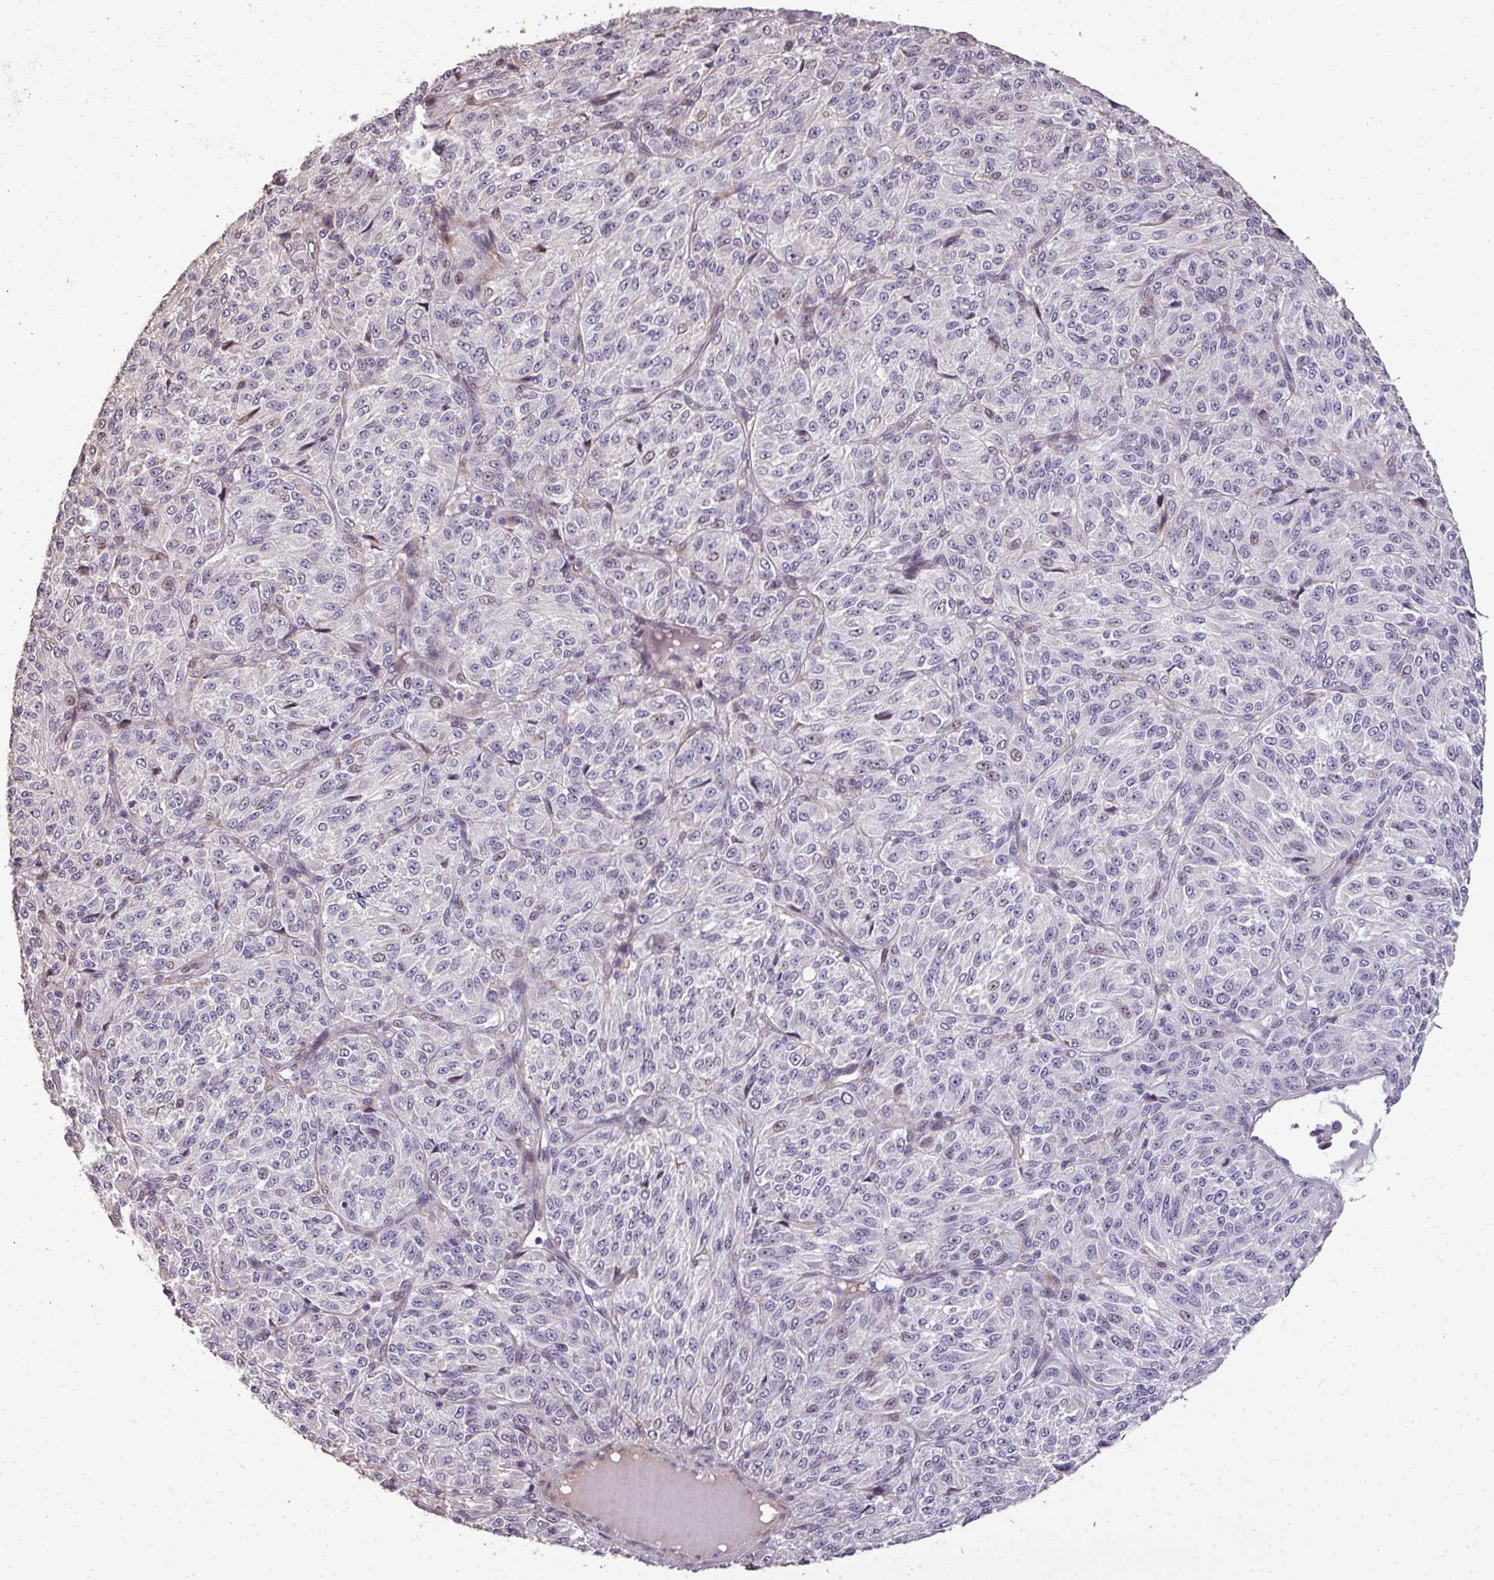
{"staining": {"intensity": "negative", "quantity": "none", "location": "none"}, "tissue": "melanoma", "cell_type": "Tumor cells", "image_type": "cancer", "snomed": [{"axis": "morphology", "description": "Malignant melanoma, Metastatic site"}, {"axis": "topography", "description": "Brain"}], "caption": "A photomicrograph of melanoma stained for a protein shows no brown staining in tumor cells. (DAB IHC with hematoxylin counter stain).", "gene": "FIBCD1", "patient": {"sex": "female", "age": 56}}